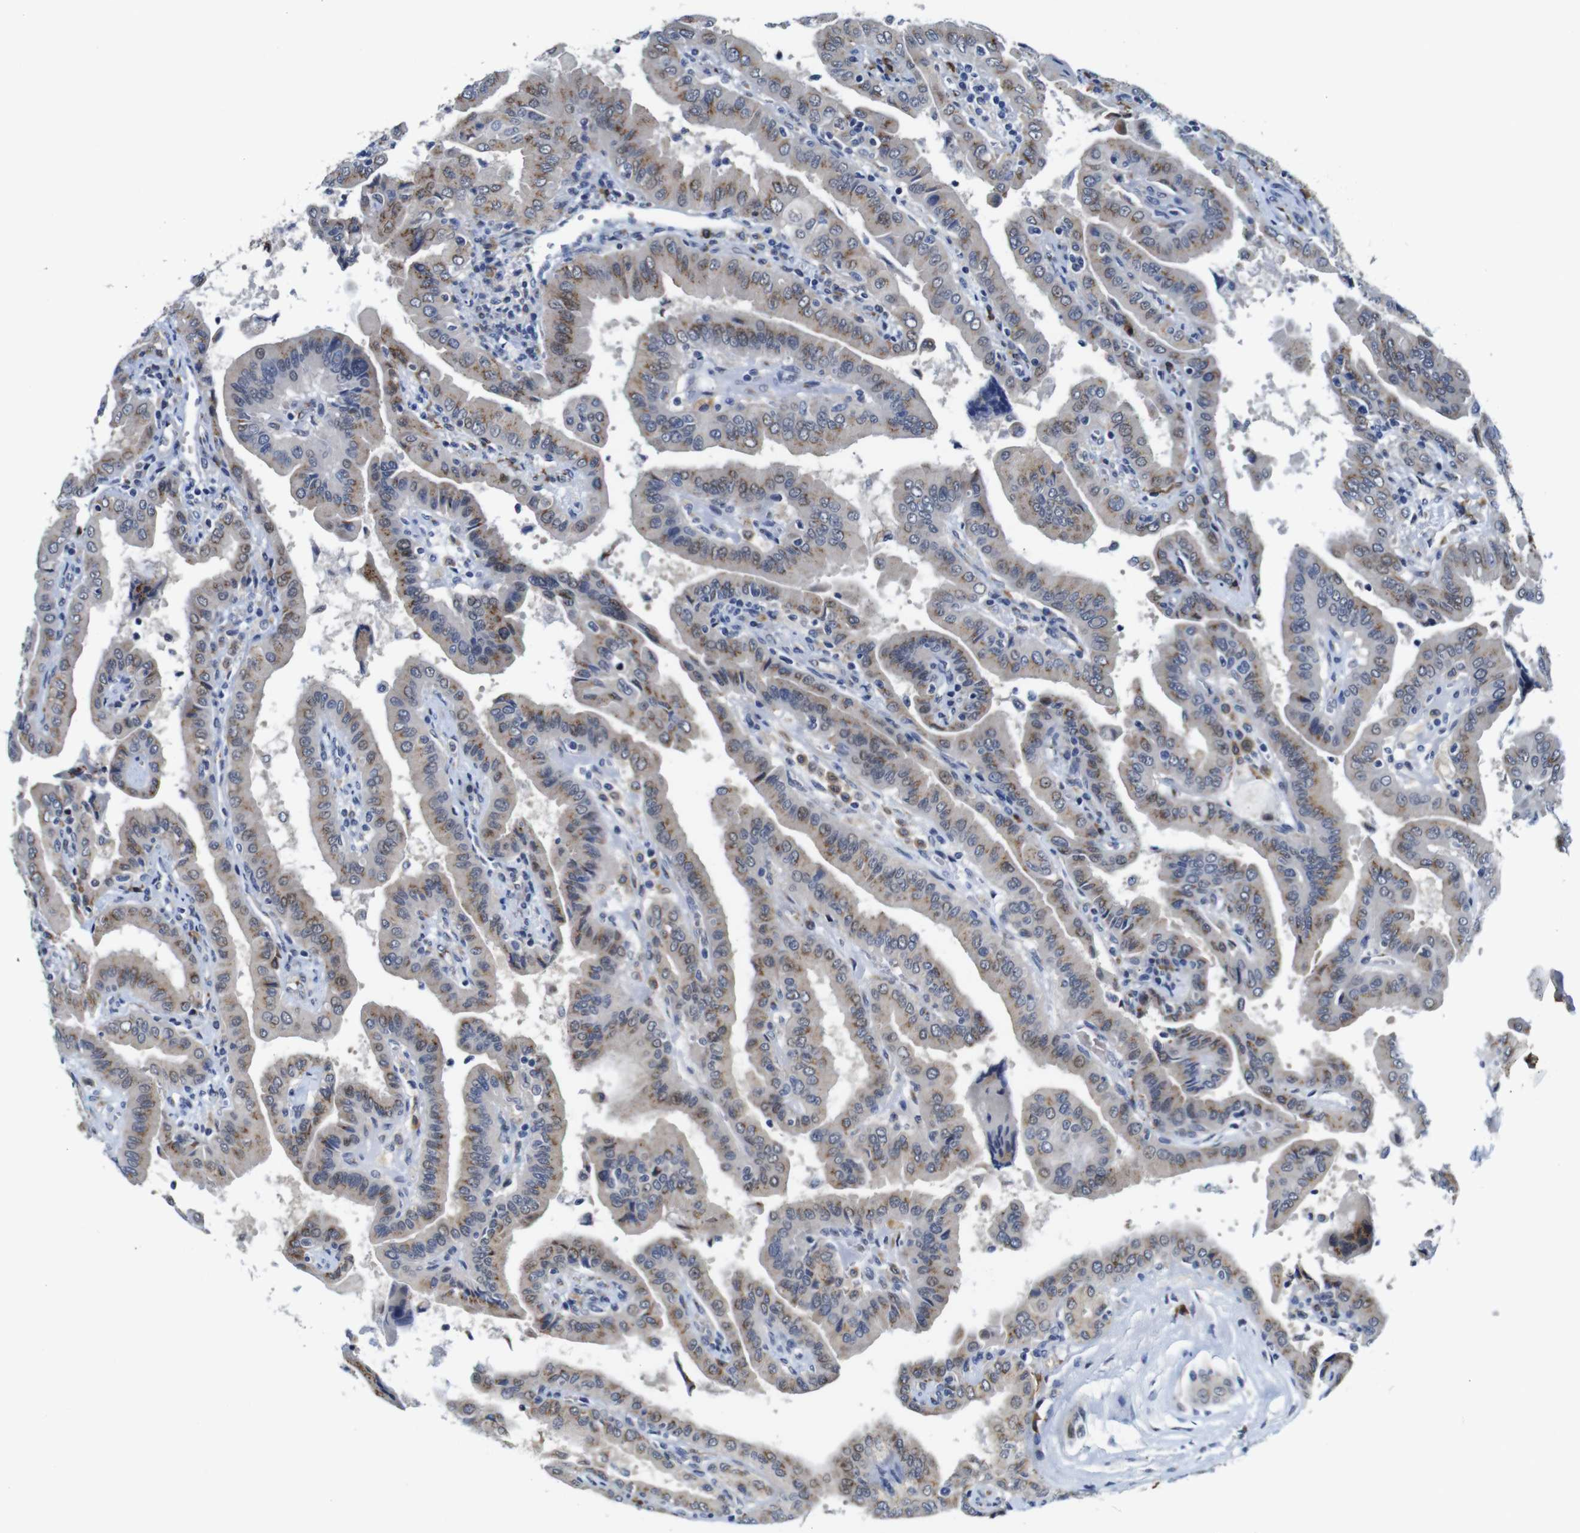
{"staining": {"intensity": "moderate", "quantity": ">75%", "location": "cytoplasmic/membranous"}, "tissue": "thyroid cancer", "cell_type": "Tumor cells", "image_type": "cancer", "snomed": [{"axis": "morphology", "description": "Papillary adenocarcinoma, NOS"}, {"axis": "topography", "description": "Thyroid gland"}], "caption": "About >75% of tumor cells in thyroid cancer reveal moderate cytoplasmic/membranous protein positivity as visualized by brown immunohistochemical staining.", "gene": "FURIN", "patient": {"sex": "male", "age": 33}}